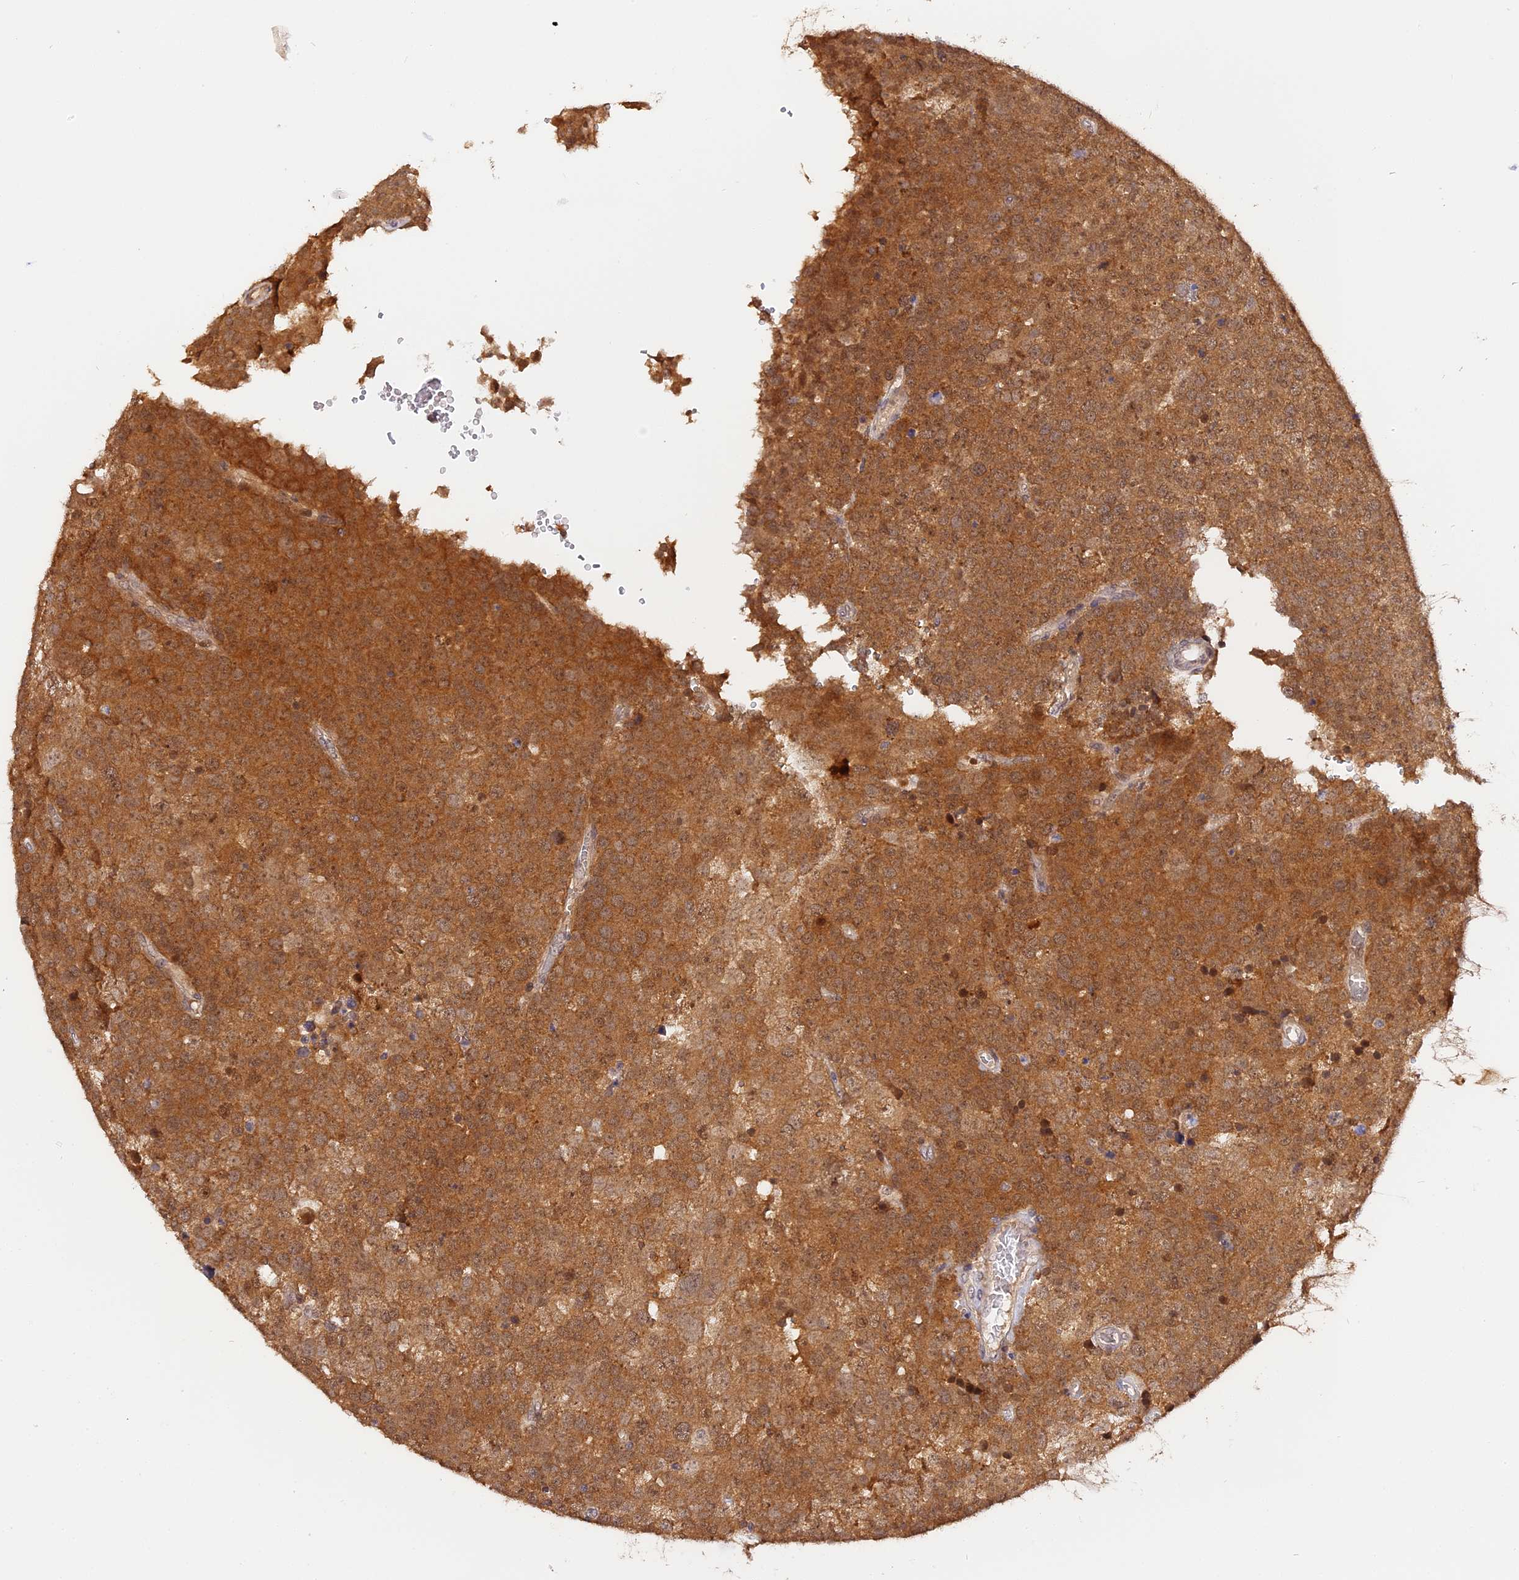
{"staining": {"intensity": "moderate", "quantity": ">75%", "location": "cytoplasmic/membranous"}, "tissue": "testis cancer", "cell_type": "Tumor cells", "image_type": "cancer", "snomed": [{"axis": "morphology", "description": "Seminoma, NOS"}, {"axis": "topography", "description": "Testis"}], "caption": "Immunohistochemistry histopathology image of neoplastic tissue: human seminoma (testis) stained using immunohistochemistry (IHC) shows medium levels of moderate protein expression localized specifically in the cytoplasmic/membranous of tumor cells, appearing as a cytoplasmic/membranous brown color.", "gene": "IMPACT", "patient": {"sex": "male", "age": 71}}